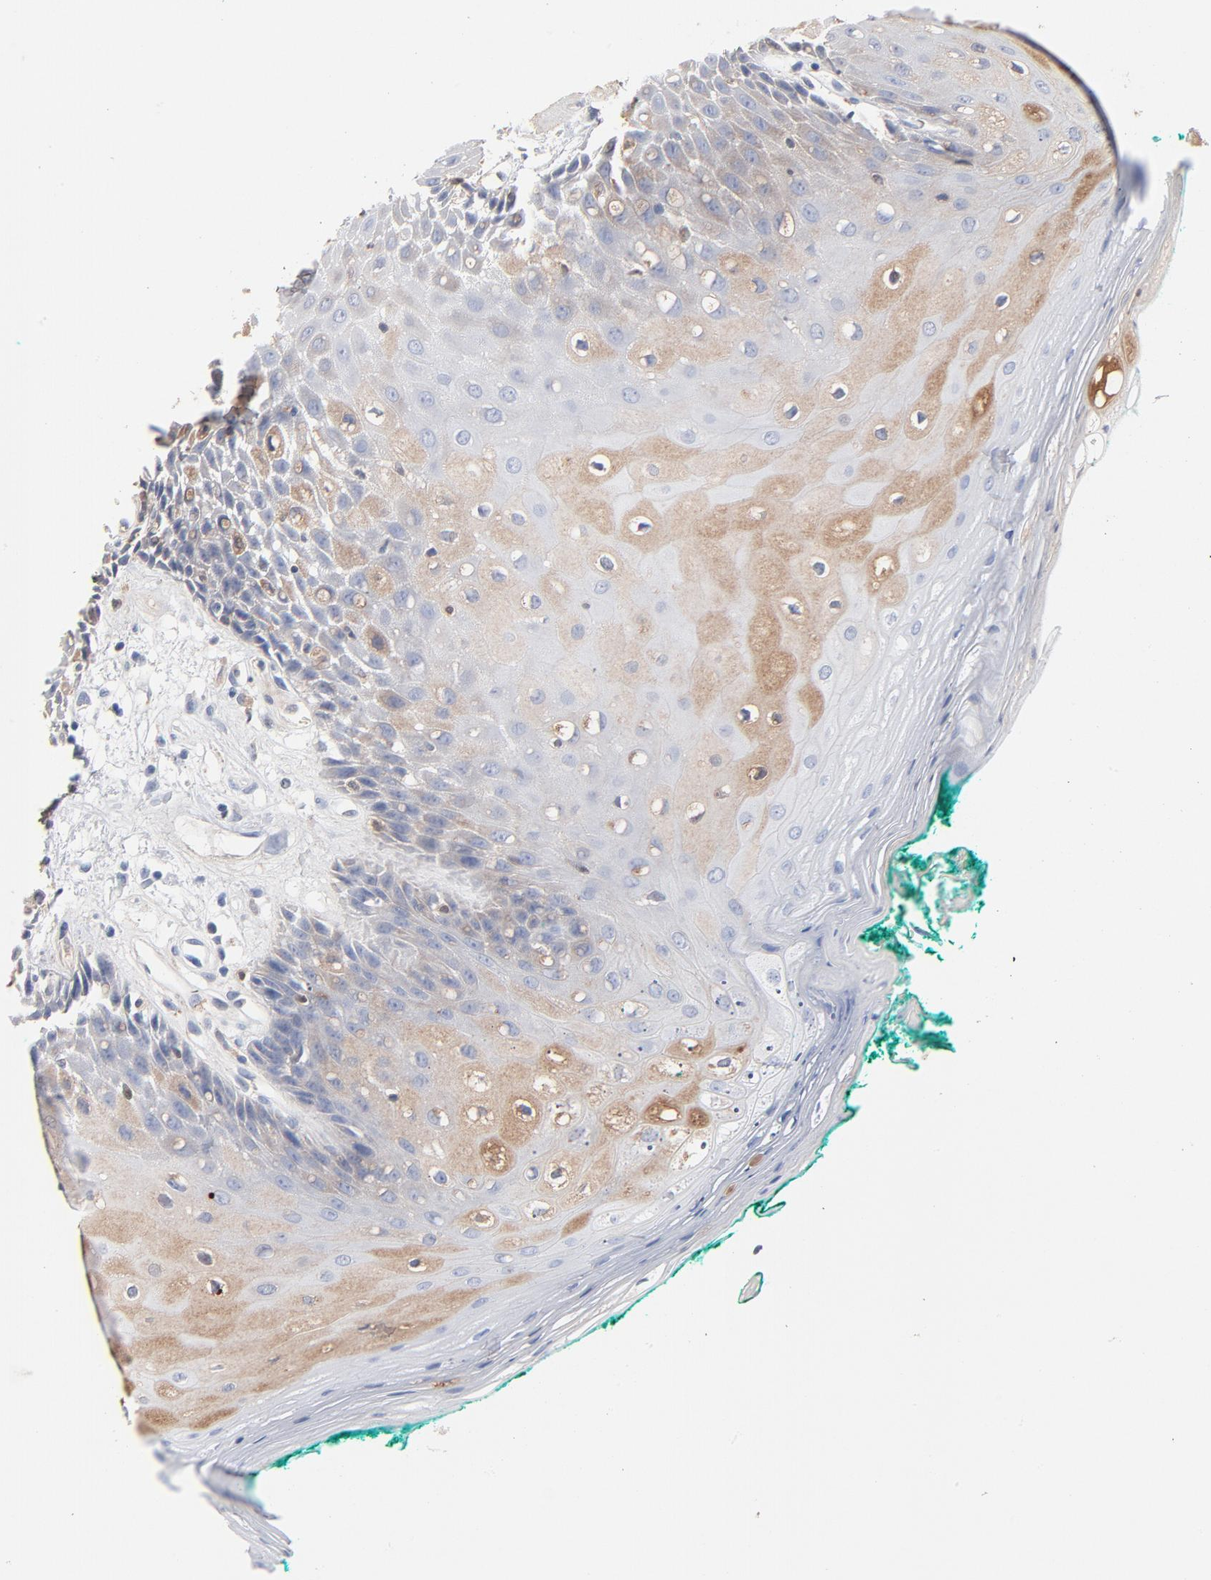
{"staining": {"intensity": "weak", "quantity": "<25%", "location": "cytoplasmic/membranous"}, "tissue": "oral mucosa", "cell_type": "Squamous epithelial cells", "image_type": "normal", "snomed": [{"axis": "morphology", "description": "Normal tissue, NOS"}, {"axis": "morphology", "description": "Squamous cell carcinoma, NOS"}, {"axis": "topography", "description": "Skeletal muscle"}, {"axis": "topography", "description": "Oral tissue"}, {"axis": "topography", "description": "Head-Neck"}], "caption": "Protein analysis of benign oral mucosa reveals no significant staining in squamous epithelial cells. (DAB immunohistochemistry with hematoxylin counter stain).", "gene": "SERPINA4", "patient": {"sex": "female", "age": 84}}